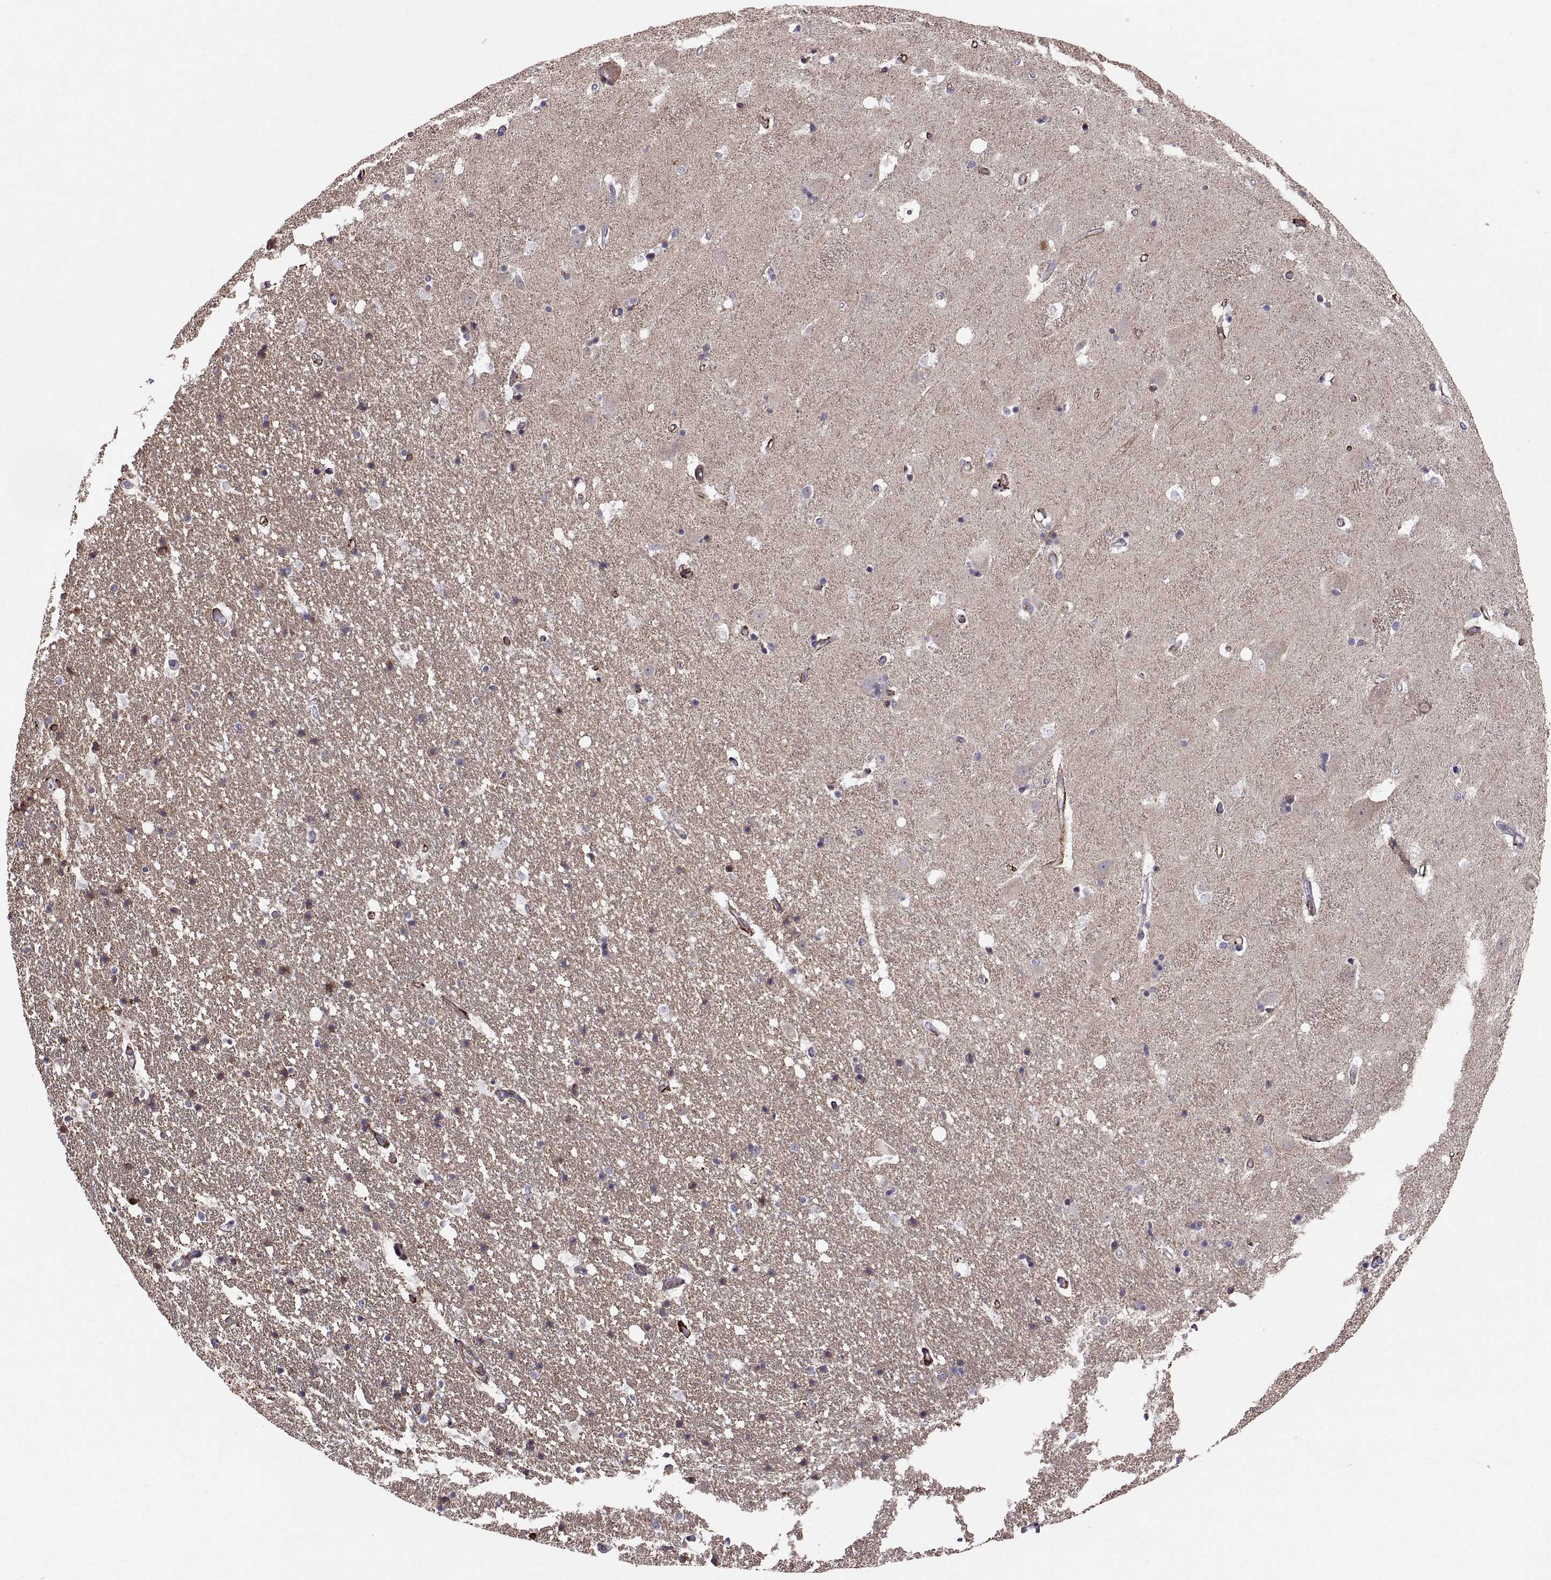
{"staining": {"intensity": "negative", "quantity": "none", "location": "none"}, "tissue": "hippocampus", "cell_type": "Glial cells", "image_type": "normal", "snomed": [{"axis": "morphology", "description": "Normal tissue, NOS"}, {"axis": "topography", "description": "Hippocampus"}], "caption": "IHC of benign human hippocampus exhibits no expression in glial cells. (DAB (3,3'-diaminobenzidine) IHC with hematoxylin counter stain).", "gene": "EMILIN2", "patient": {"sex": "male", "age": 49}}